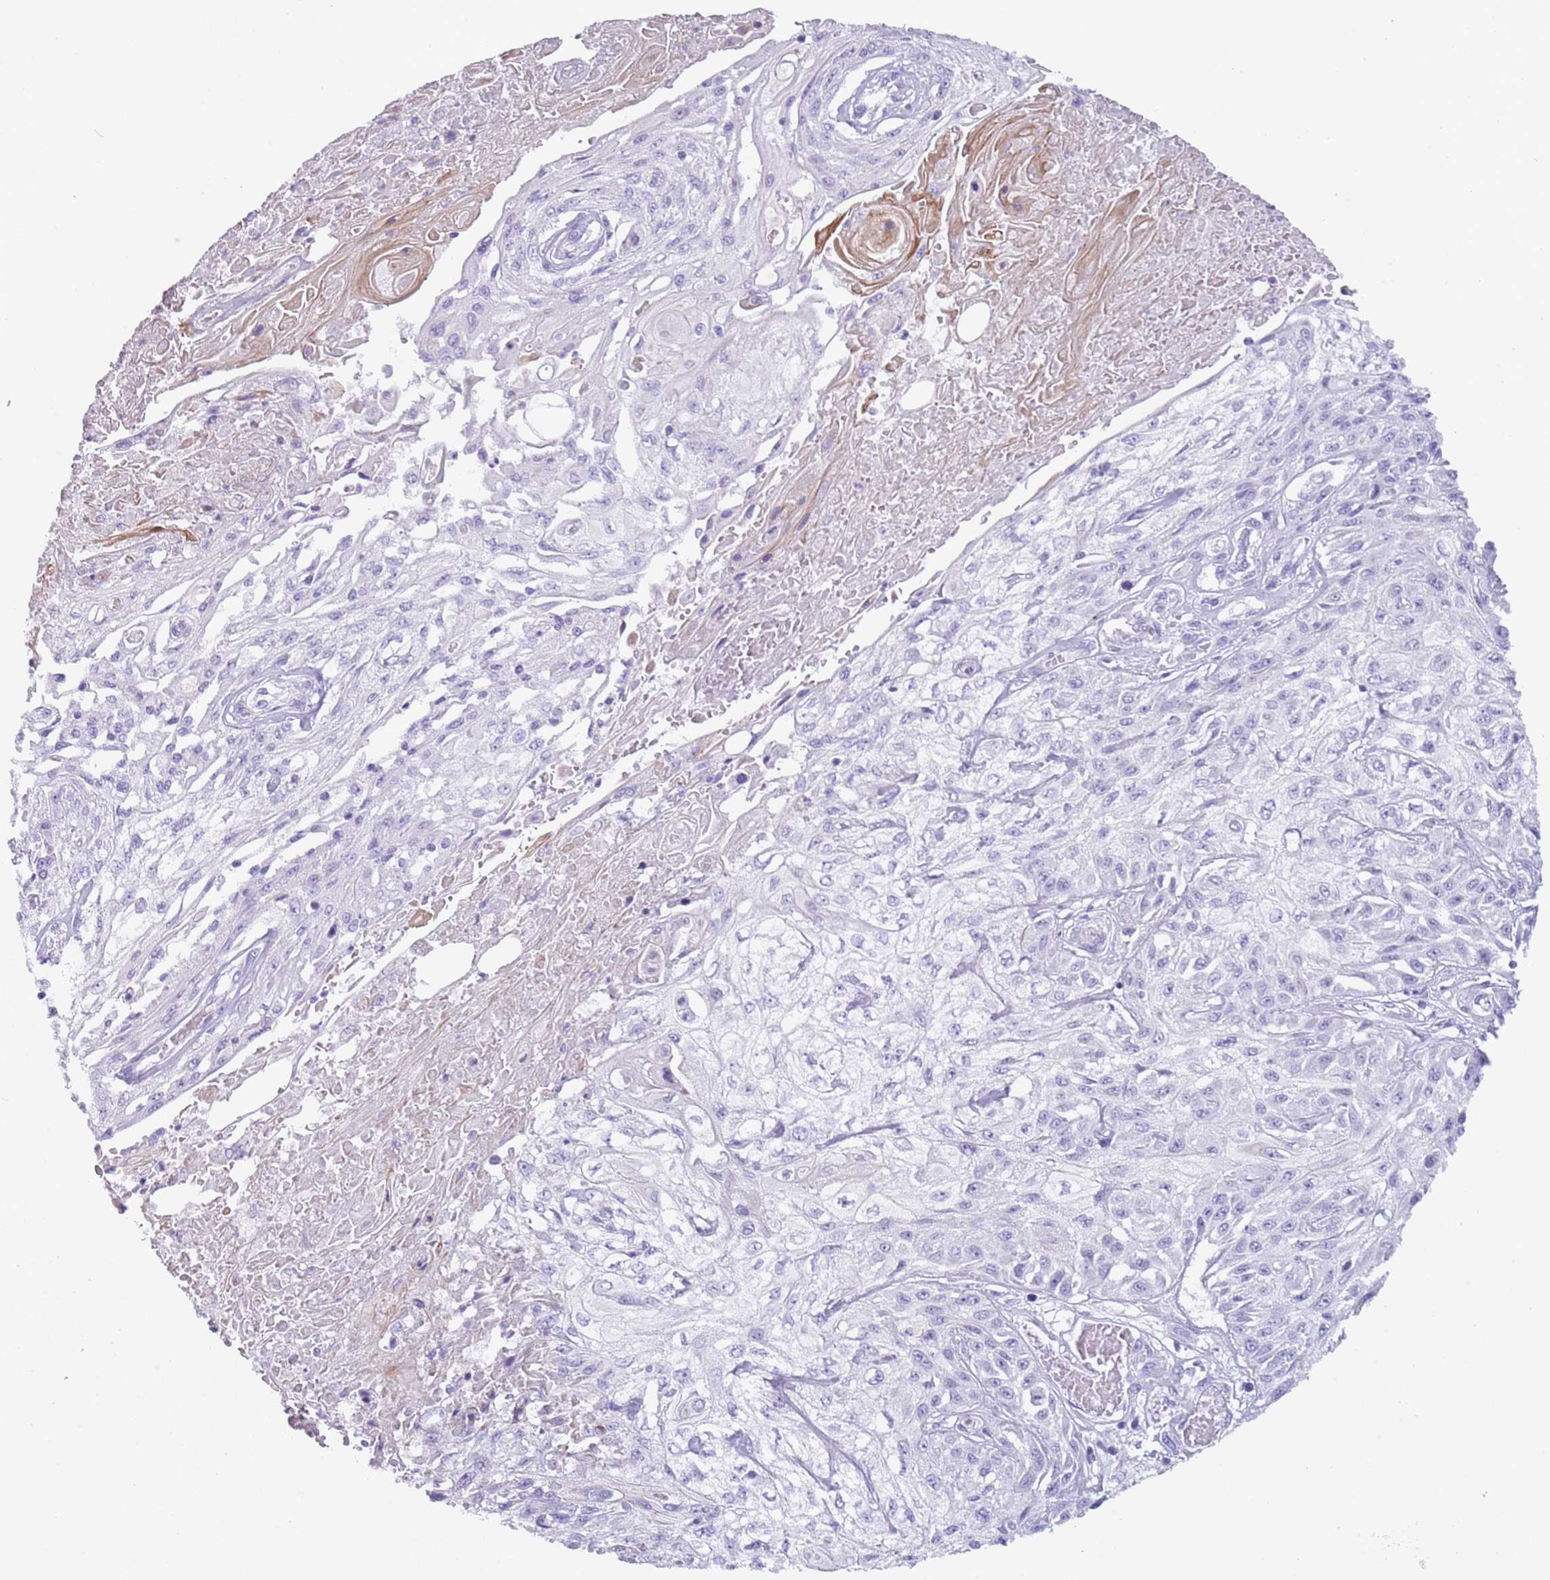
{"staining": {"intensity": "negative", "quantity": "none", "location": "none"}, "tissue": "skin cancer", "cell_type": "Tumor cells", "image_type": "cancer", "snomed": [{"axis": "morphology", "description": "Squamous cell carcinoma, NOS"}, {"axis": "morphology", "description": "Squamous cell carcinoma, metastatic, NOS"}, {"axis": "topography", "description": "Skin"}, {"axis": "topography", "description": "Lymph node"}], "caption": "Immunohistochemistry of human skin cancer (metastatic squamous cell carcinoma) shows no positivity in tumor cells. (Brightfield microscopy of DAB immunohistochemistry at high magnification).", "gene": "NBPF20", "patient": {"sex": "male", "age": 75}}